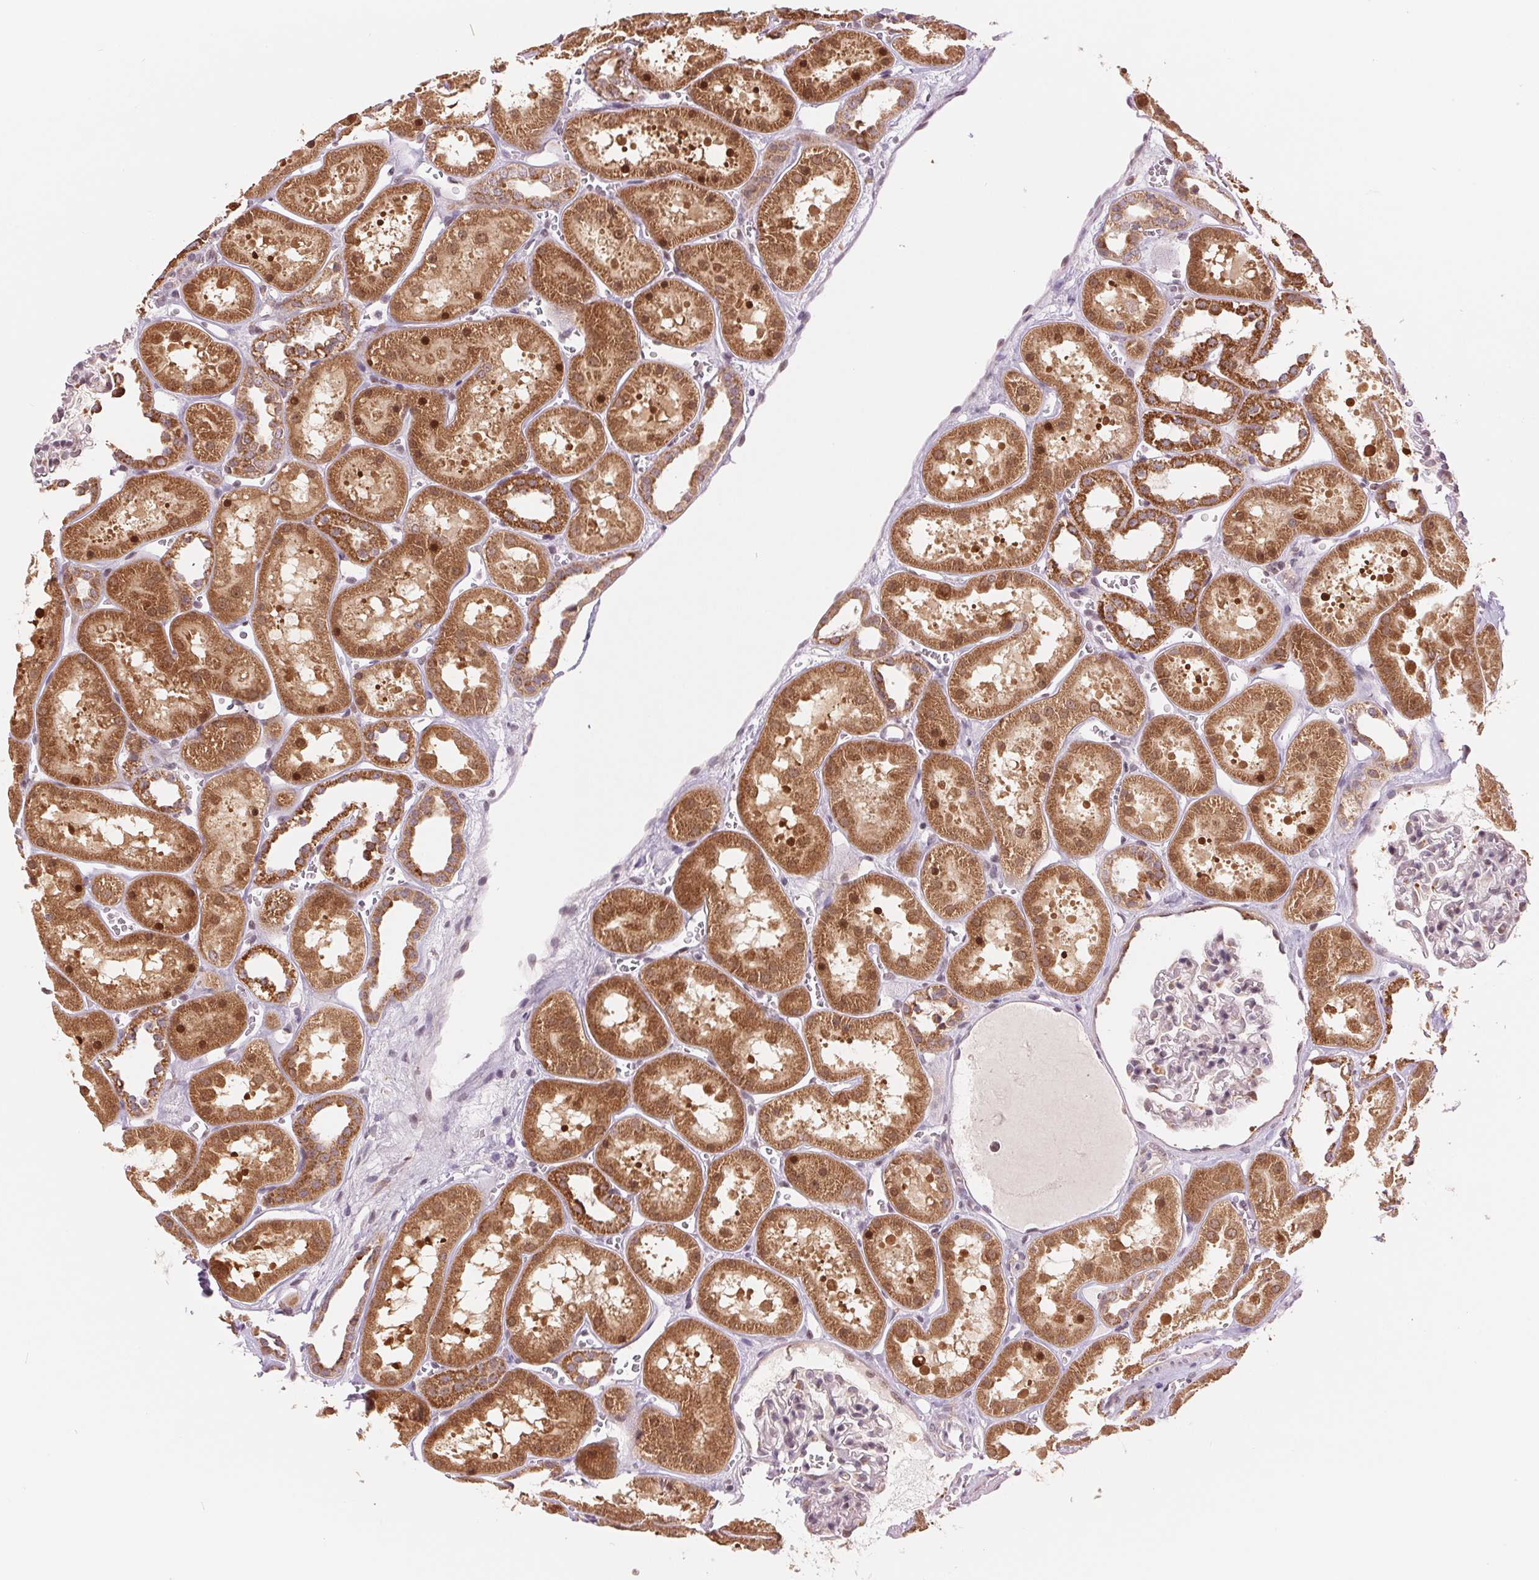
{"staining": {"intensity": "negative", "quantity": "none", "location": "none"}, "tissue": "kidney", "cell_type": "Cells in glomeruli", "image_type": "normal", "snomed": [{"axis": "morphology", "description": "Normal tissue, NOS"}, {"axis": "topography", "description": "Kidney"}], "caption": "The histopathology image exhibits no significant staining in cells in glomeruli of kidney. (Stains: DAB immunohistochemistry (IHC) with hematoxylin counter stain, Microscopy: brightfield microscopy at high magnification).", "gene": "ARHGAP32", "patient": {"sex": "female", "age": 41}}